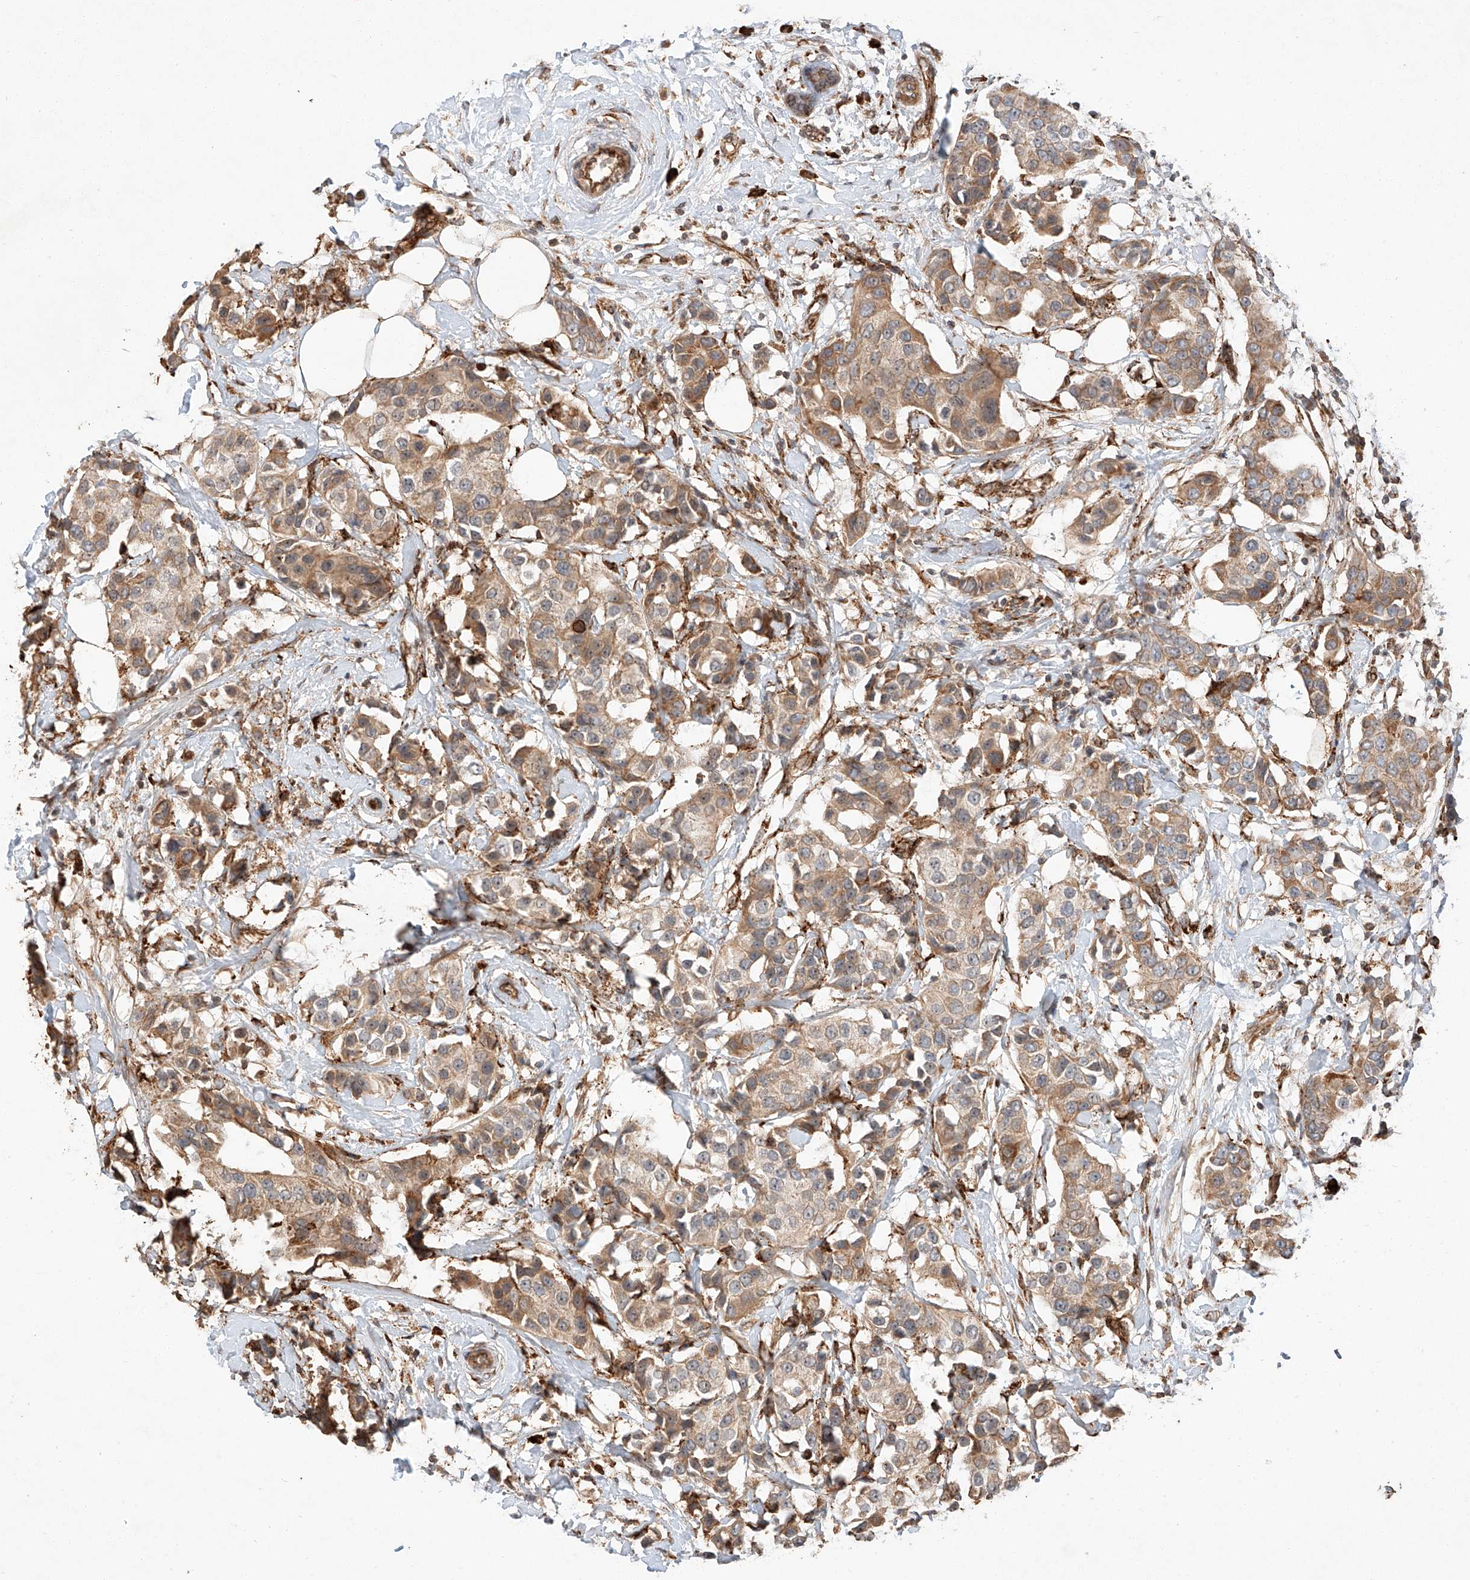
{"staining": {"intensity": "moderate", "quantity": ">75%", "location": "cytoplasmic/membranous"}, "tissue": "breast cancer", "cell_type": "Tumor cells", "image_type": "cancer", "snomed": [{"axis": "morphology", "description": "Normal tissue, NOS"}, {"axis": "morphology", "description": "Duct carcinoma"}, {"axis": "topography", "description": "Breast"}], "caption": "This image displays immunohistochemistry (IHC) staining of human breast cancer, with medium moderate cytoplasmic/membranous staining in approximately >75% of tumor cells.", "gene": "ZNF84", "patient": {"sex": "female", "age": 39}}